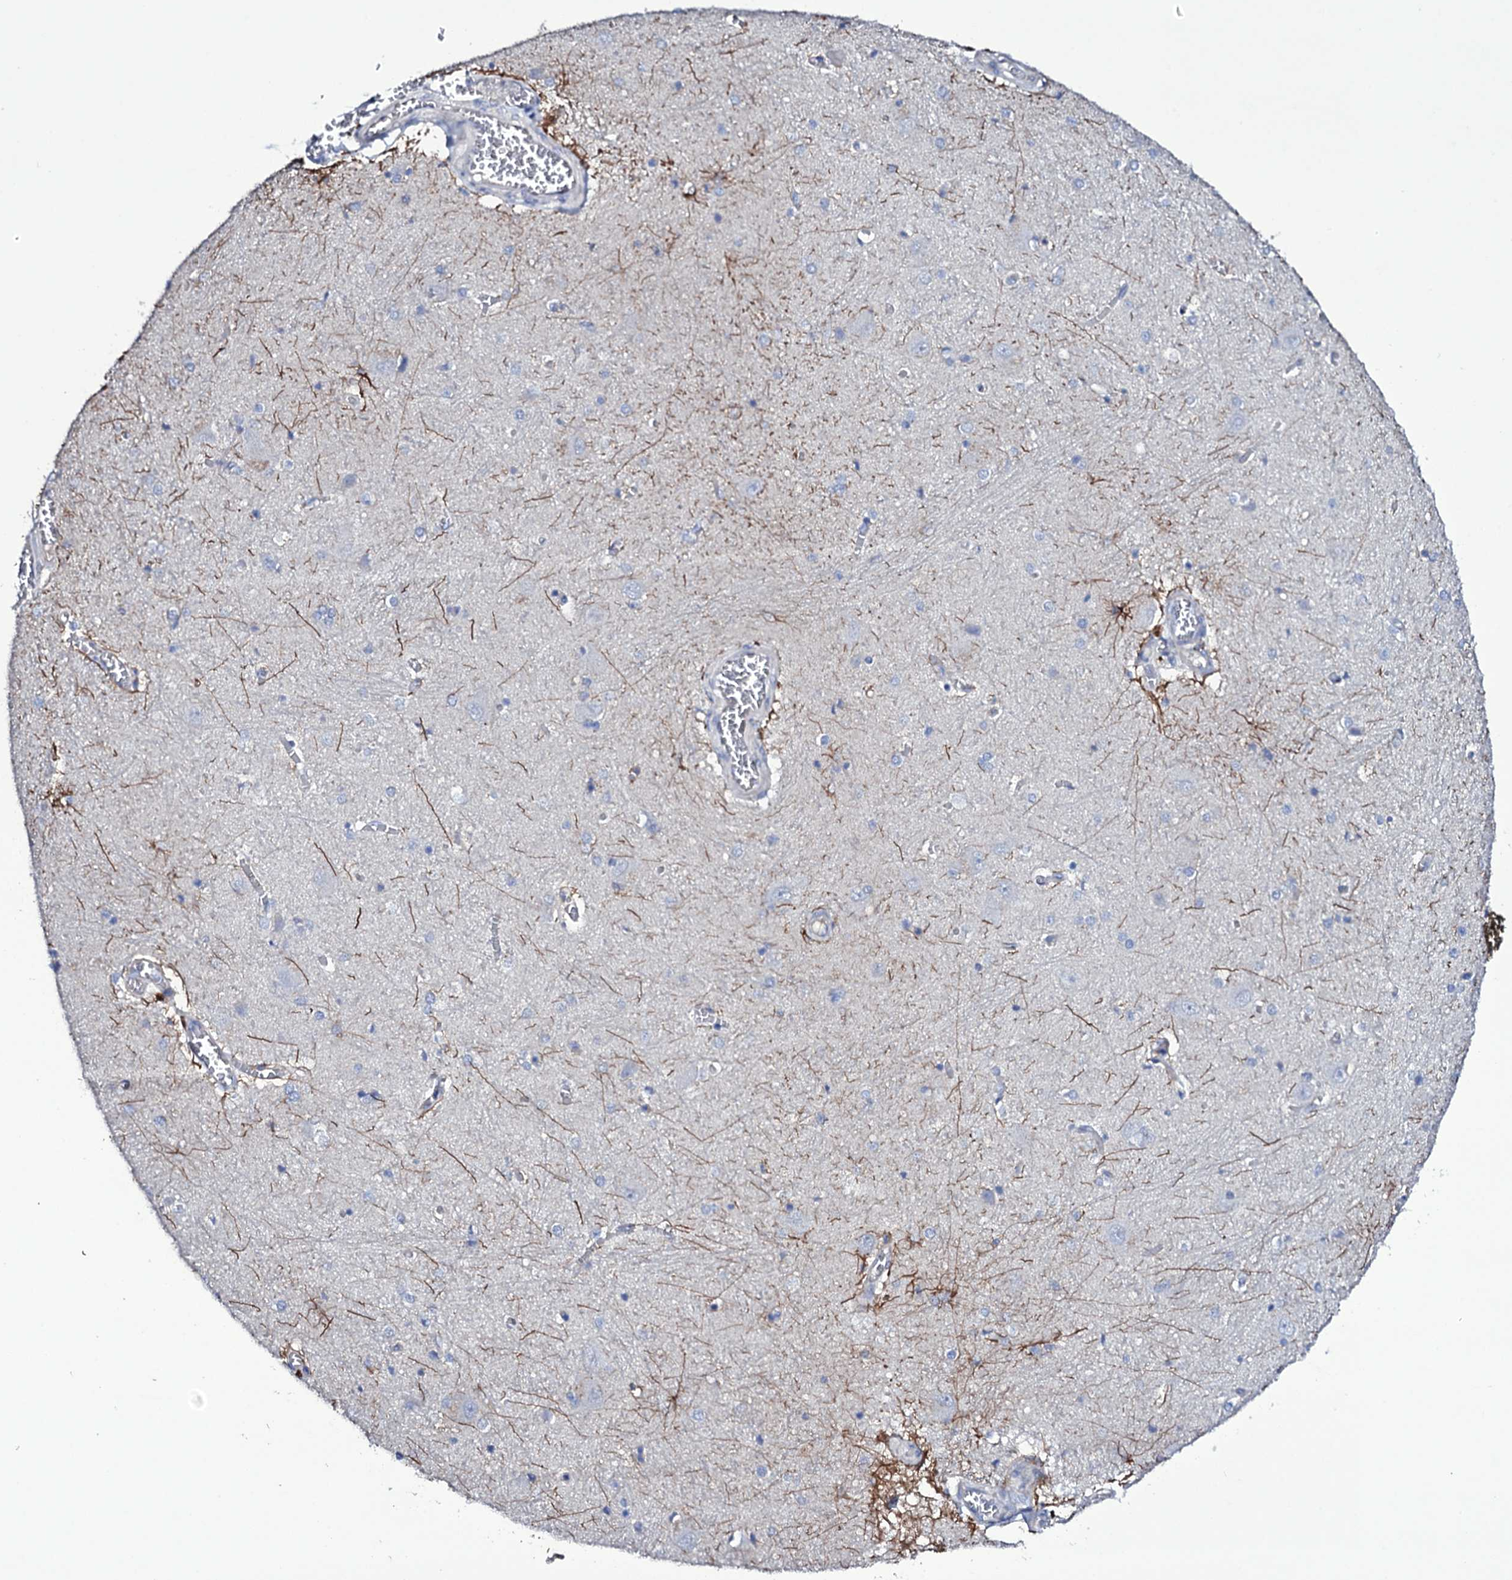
{"staining": {"intensity": "moderate", "quantity": "<25%", "location": "cytoplasmic/membranous"}, "tissue": "caudate", "cell_type": "Glial cells", "image_type": "normal", "snomed": [{"axis": "morphology", "description": "Normal tissue, NOS"}, {"axis": "topography", "description": "Lateral ventricle wall"}], "caption": "Immunohistochemistry (IHC) (DAB) staining of benign human caudate reveals moderate cytoplasmic/membranous protein positivity in approximately <25% of glial cells.", "gene": "BCL2L14", "patient": {"sex": "male", "age": 37}}